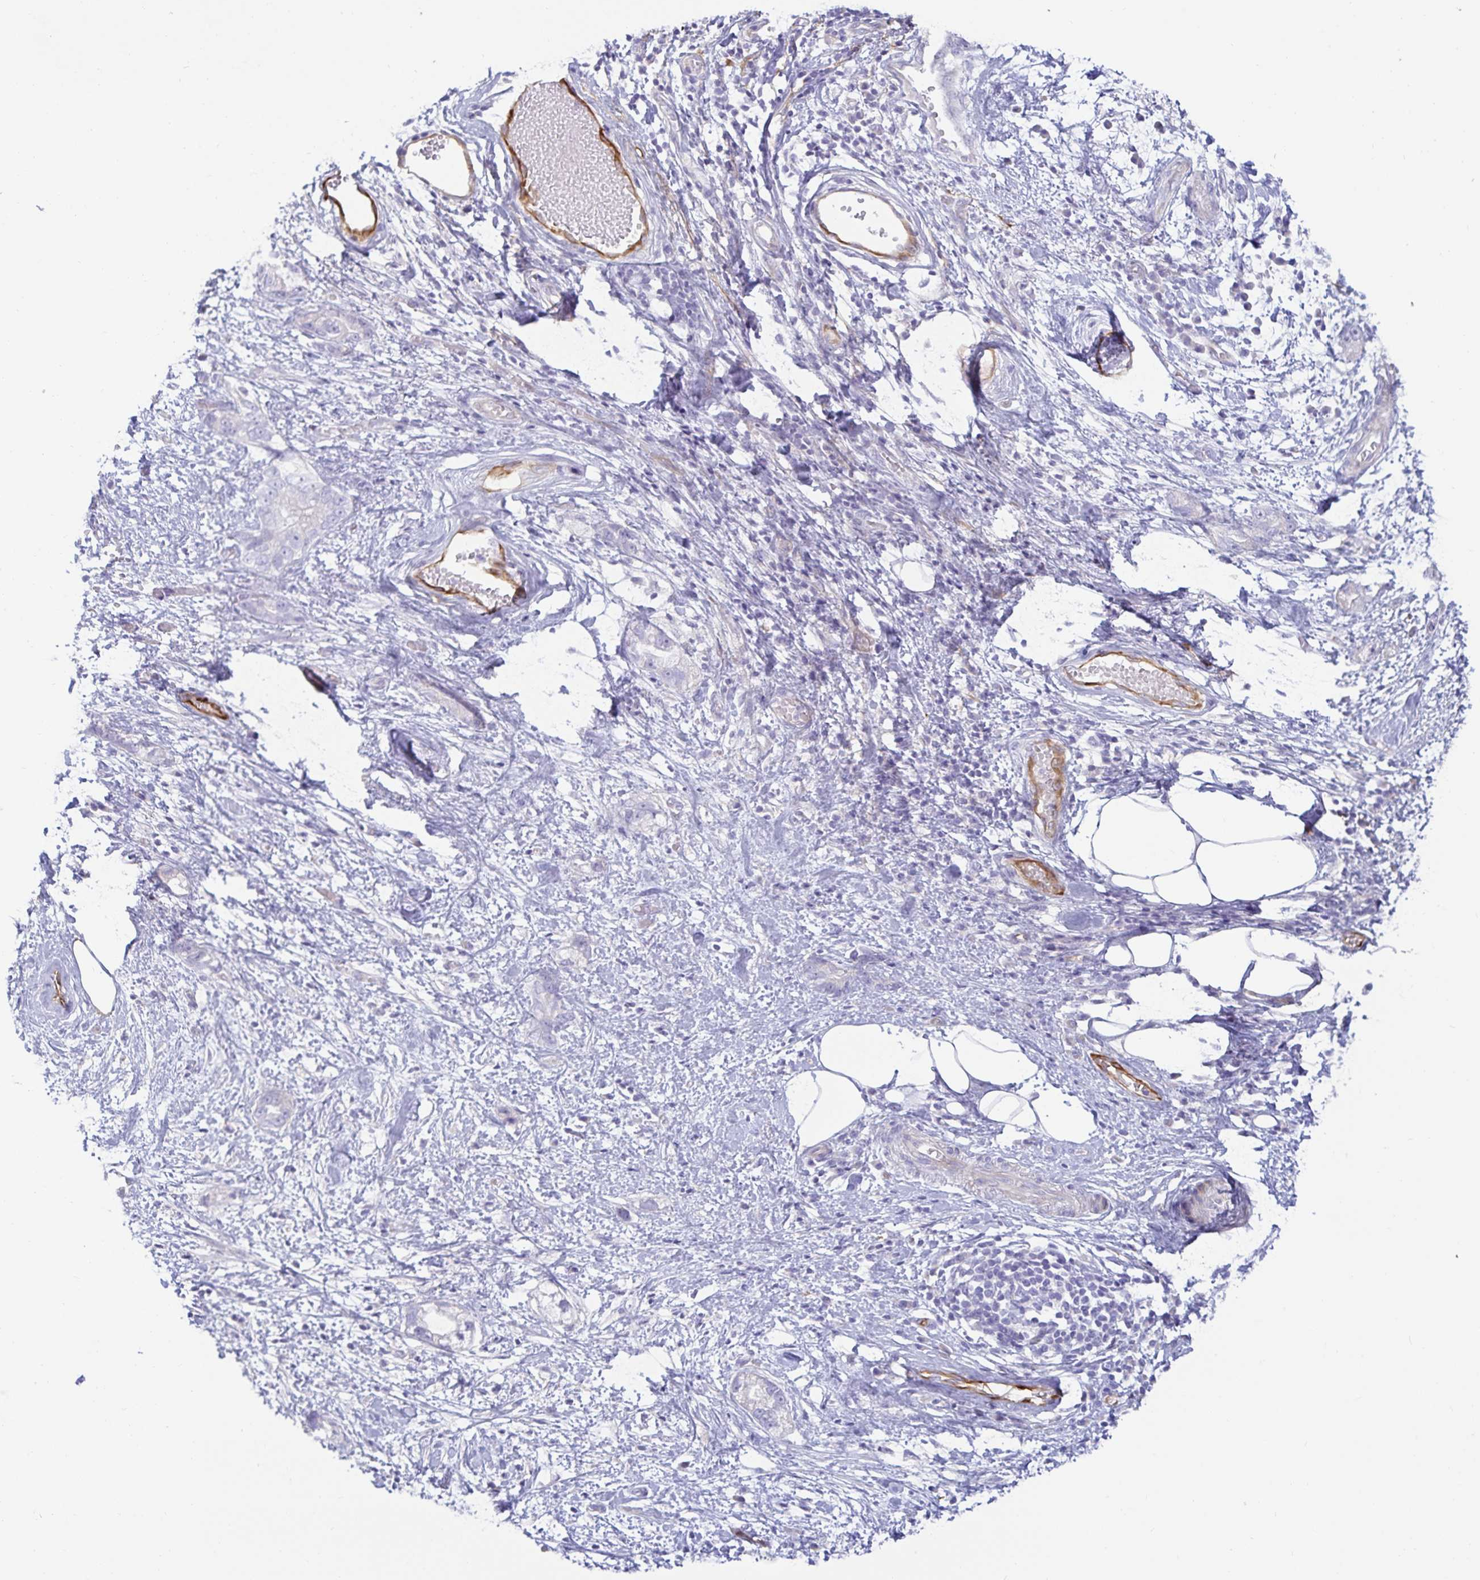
{"staining": {"intensity": "negative", "quantity": "none", "location": "none"}, "tissue": "stomach cancer", "cell_type": "Tumor cells", "image_type": "cancer", "snomed": [{"axis": "morphology", "description": "Adenocarcinoma, NOS"}, {"axis": "topography", "description": "Stomach"}], "caption": "Stomach cancer was stained to show a protein in brown. There is no significant expression in tumor cells.", "gene": "SPAG4", "patient": {"sex": "male", "age": 55}}